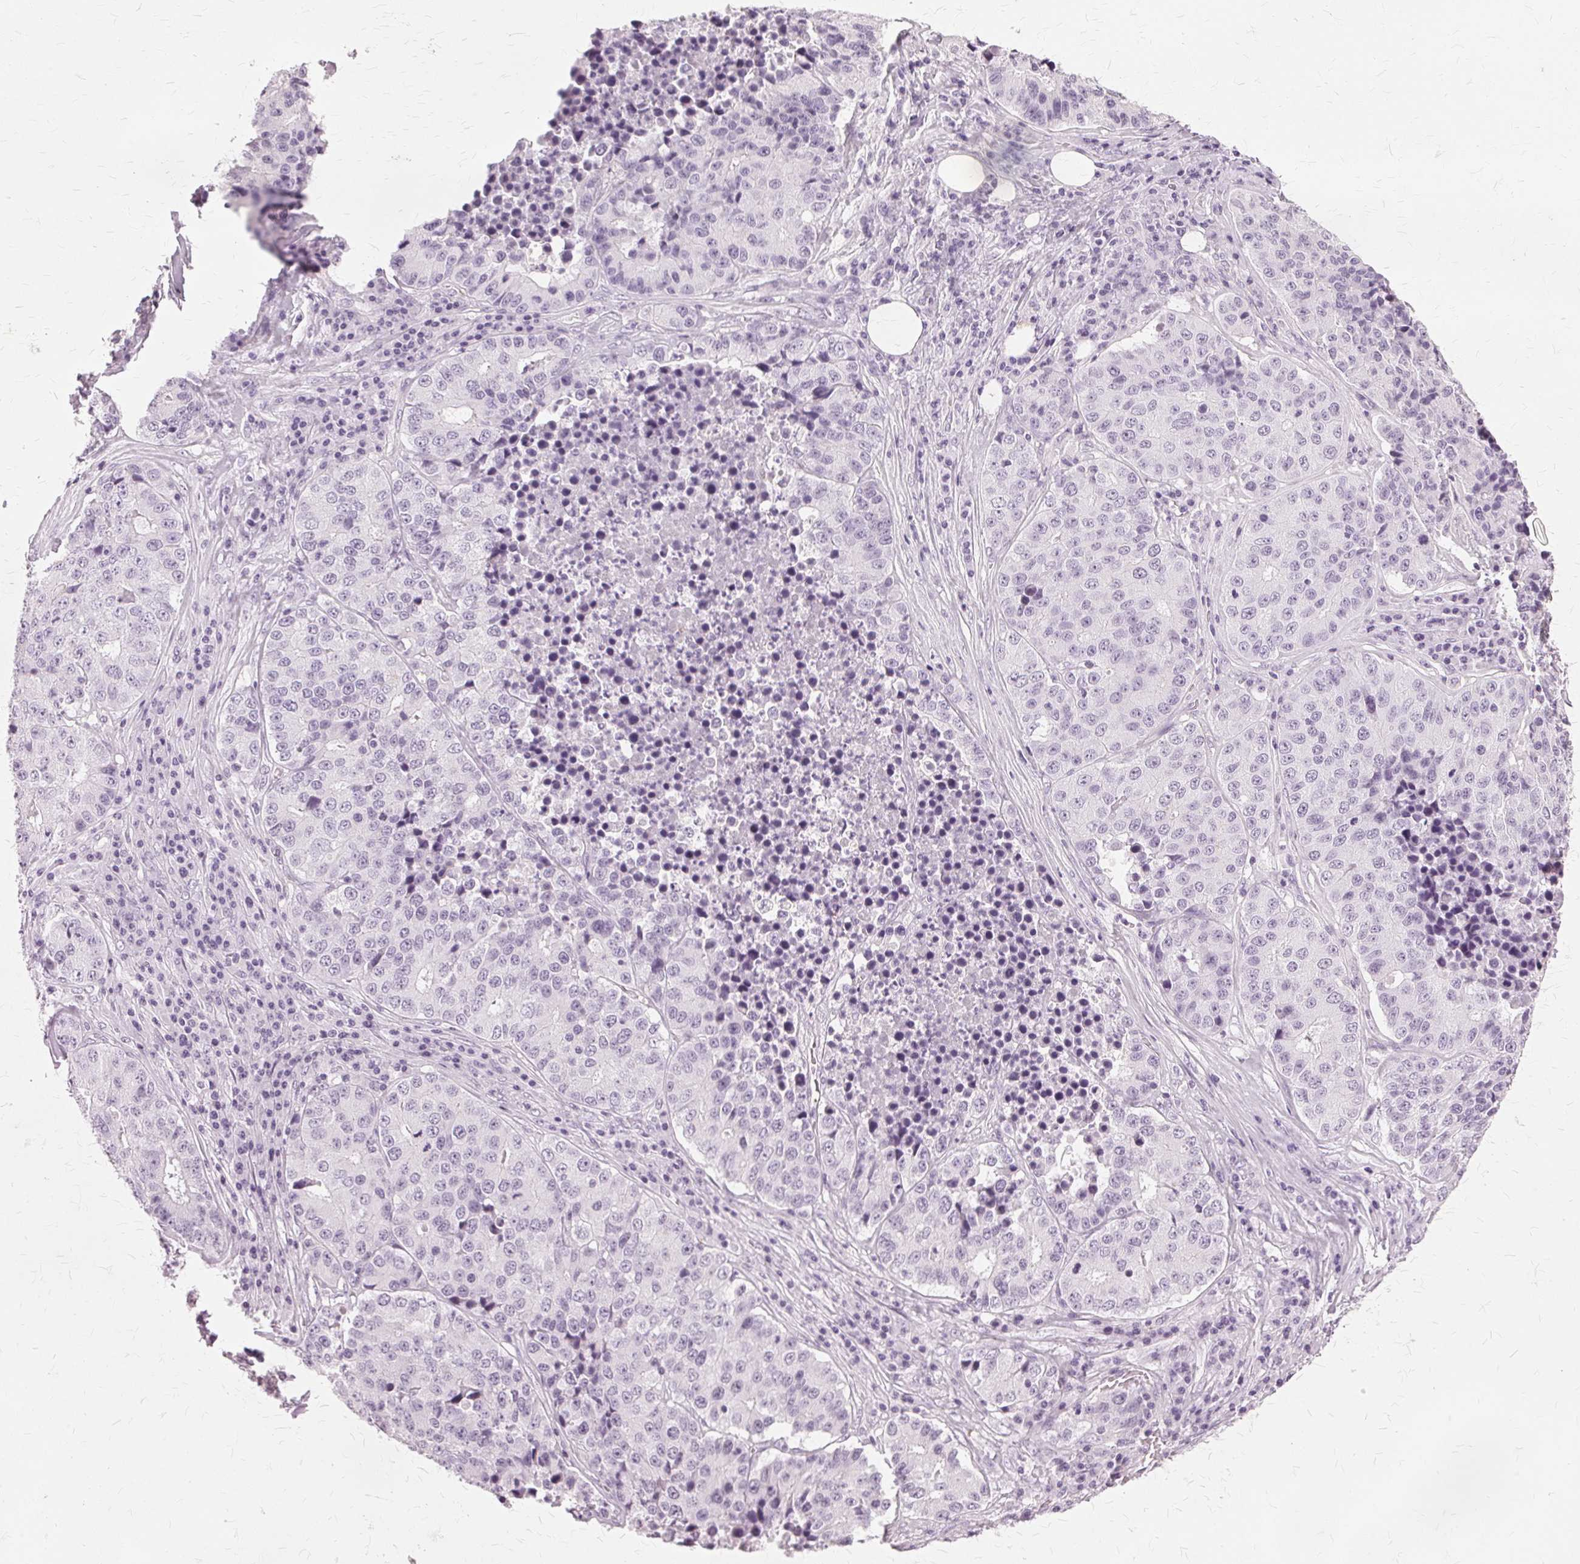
{"staining": {"intensity": "negative", "quantity": "none", "location": "none"}, "tissue": "stomach cancer", "cell_type": "Tumor cells", "image_type": "cancer", "snomed": [{"axis": "morphology", "description": "Adenocarcinoma, NOS"}, {"axis": "topography", "description": "Stomach"}], "caption": "High magnification brightfield microscopy of stomach cancer stained with DAB (3,3'-diaminobenzidine) (brown) and counterstained with hematoxylin (blue): tumor cells show no significant positivity.", "gene": "SLC45A3", "patient": {"sex": "male", "age": 71}}